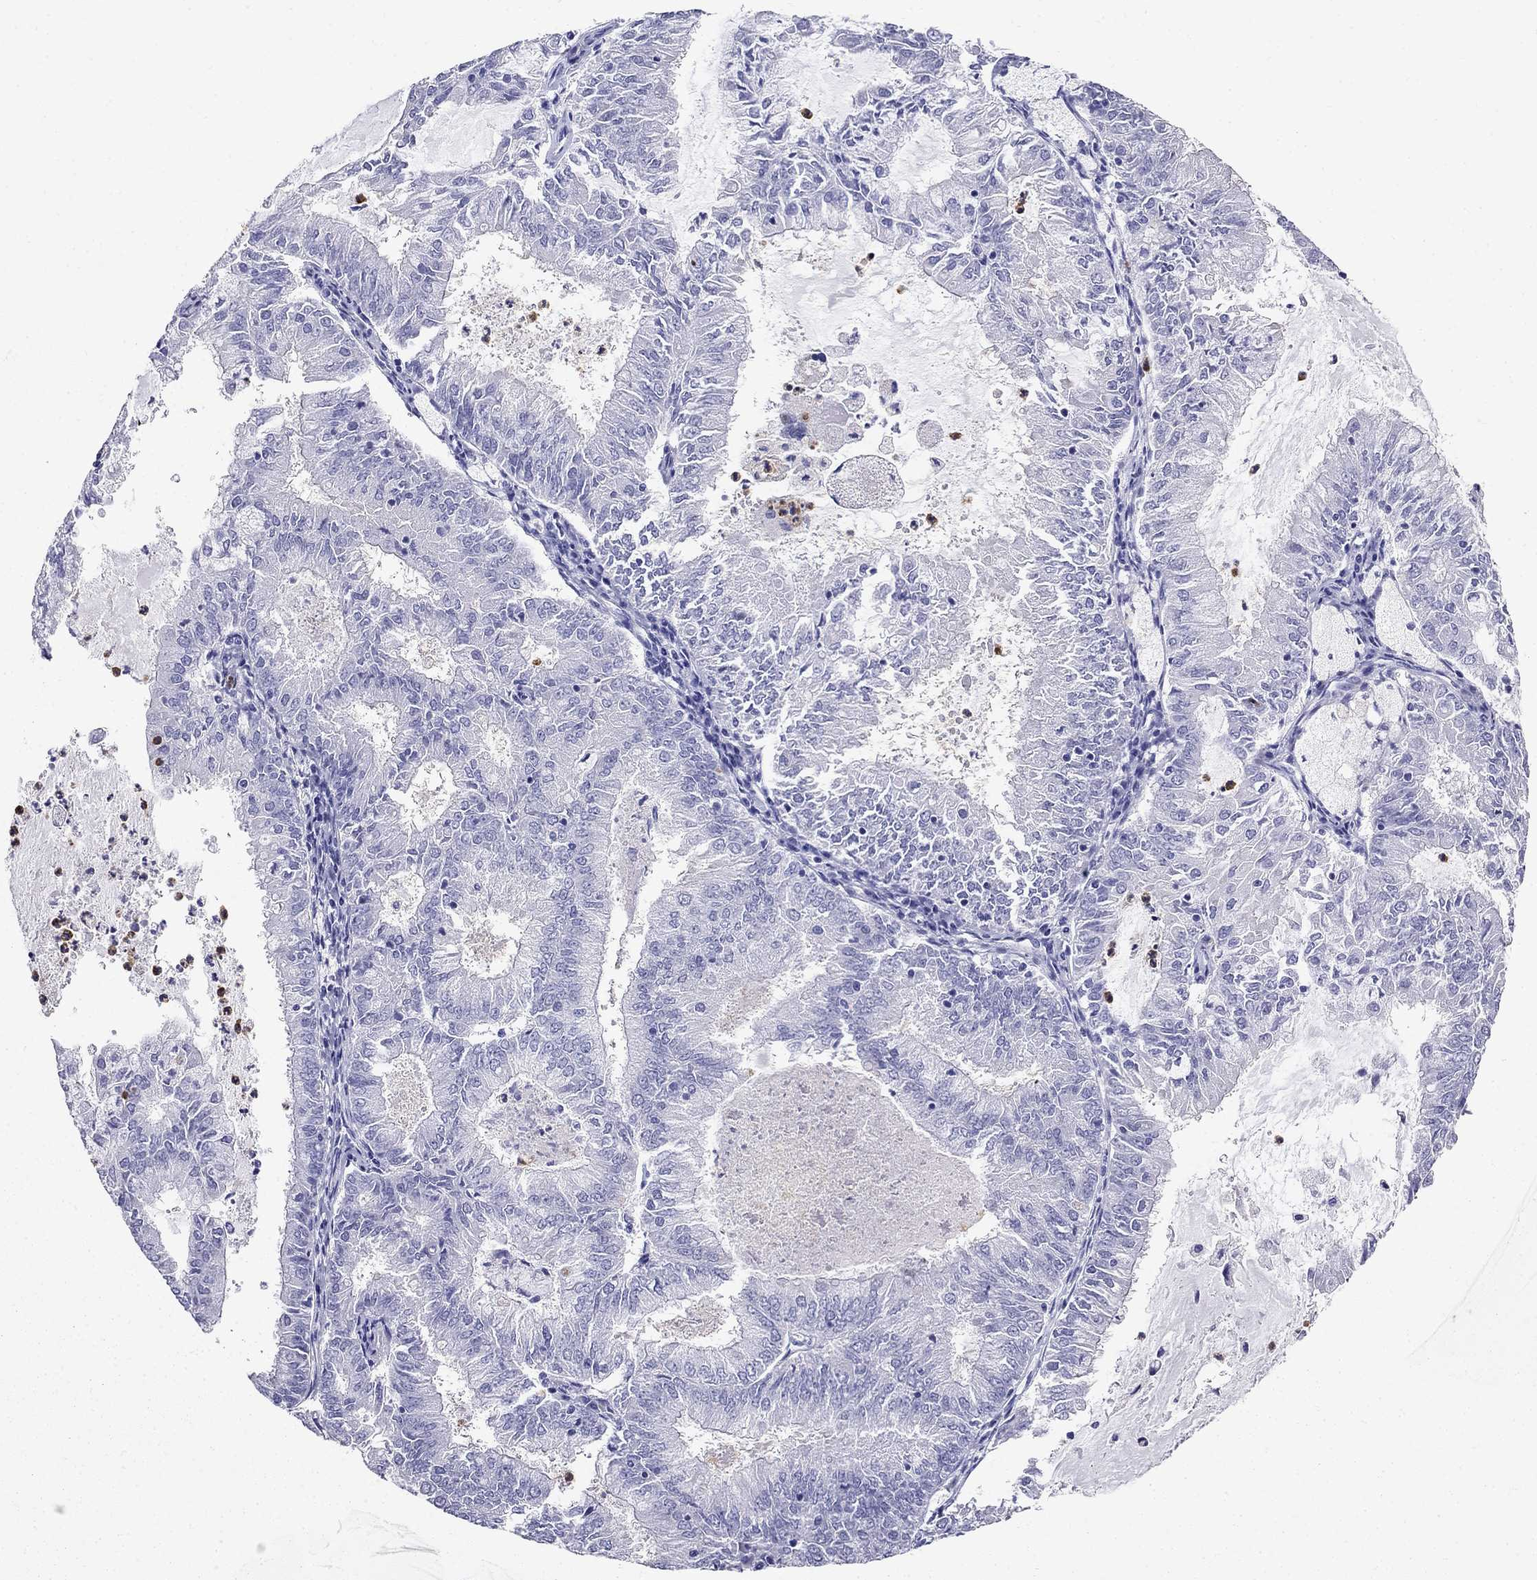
{"staining": {"intensity": "negative", "quantity": "none", "location": "none"}, "tissue": "endometrial cancer", "cell_type": "Tumor cells", "image_type": "cancer", "snomed": [{"axis": "morphology", "description": "Adenocarcinoma, NOS"}, {"axis": "topography", "description": "Endometrium"}], "caption": "IHC photomicrograph of human endometrial cancer (adenocarcinoma) stained for a protein (brown), which displays no positivity in tumor cells.", "gene": "PPP1R36", "patient": {"sex": "female", "age": 57}}